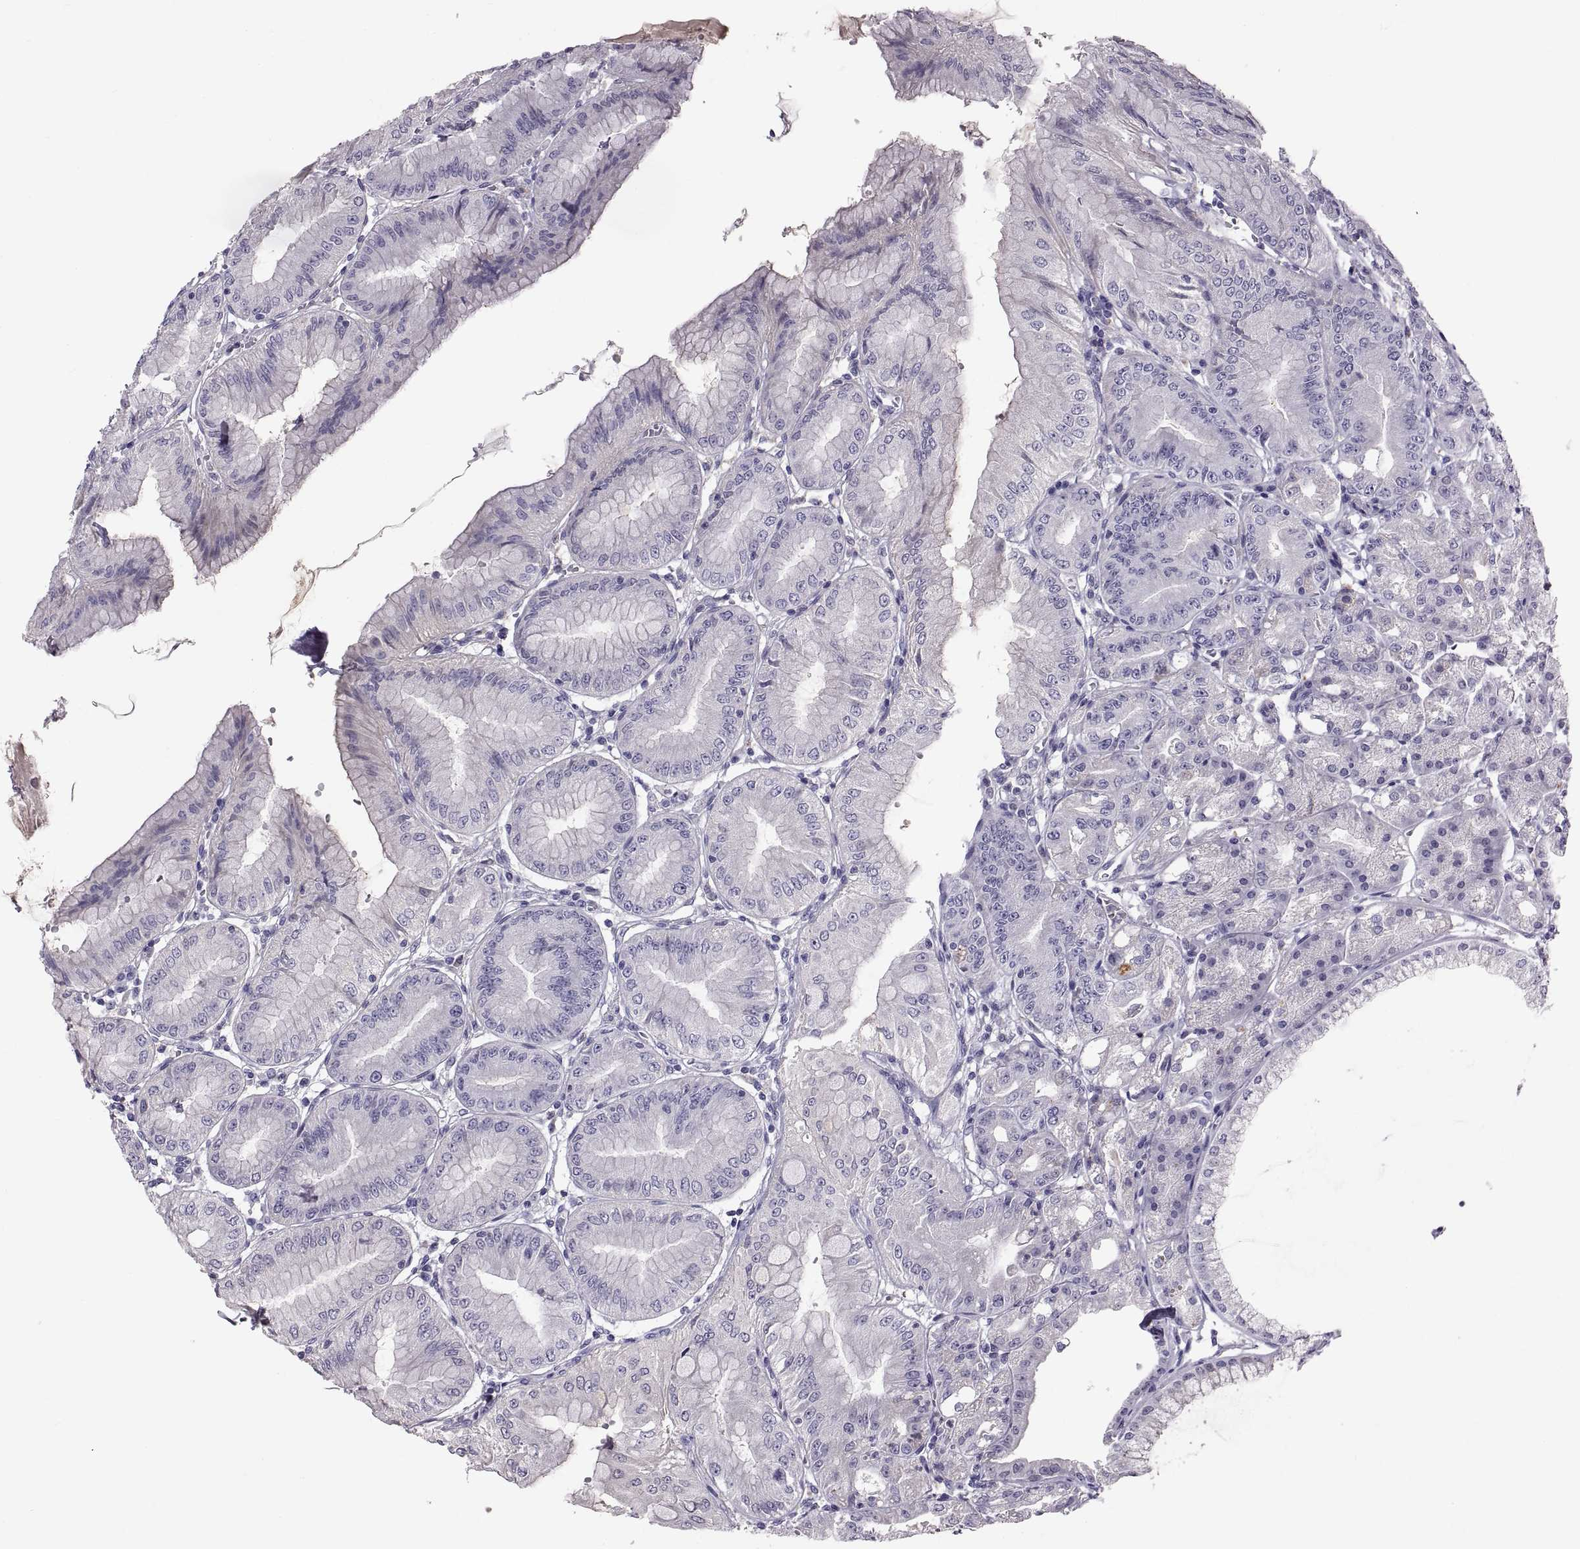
{"staining": {"intensity": "negative", "quantity": "none", "location": "none"}, "tissue": "stomach", "cell_type": "Glandular cells", "image_type": "normal", "snomed": [{"axis": "morphology", "description": "Normal tissue, NOS"}, {"axis": "topography", "description": "Stomach"}], "caption": "This is an immunohistochemistry (IHC) image of normal stomach. There is no expression in glandular cells.", "gene": "ADAM32", "patient": {"sex": "male", "age": 71}}